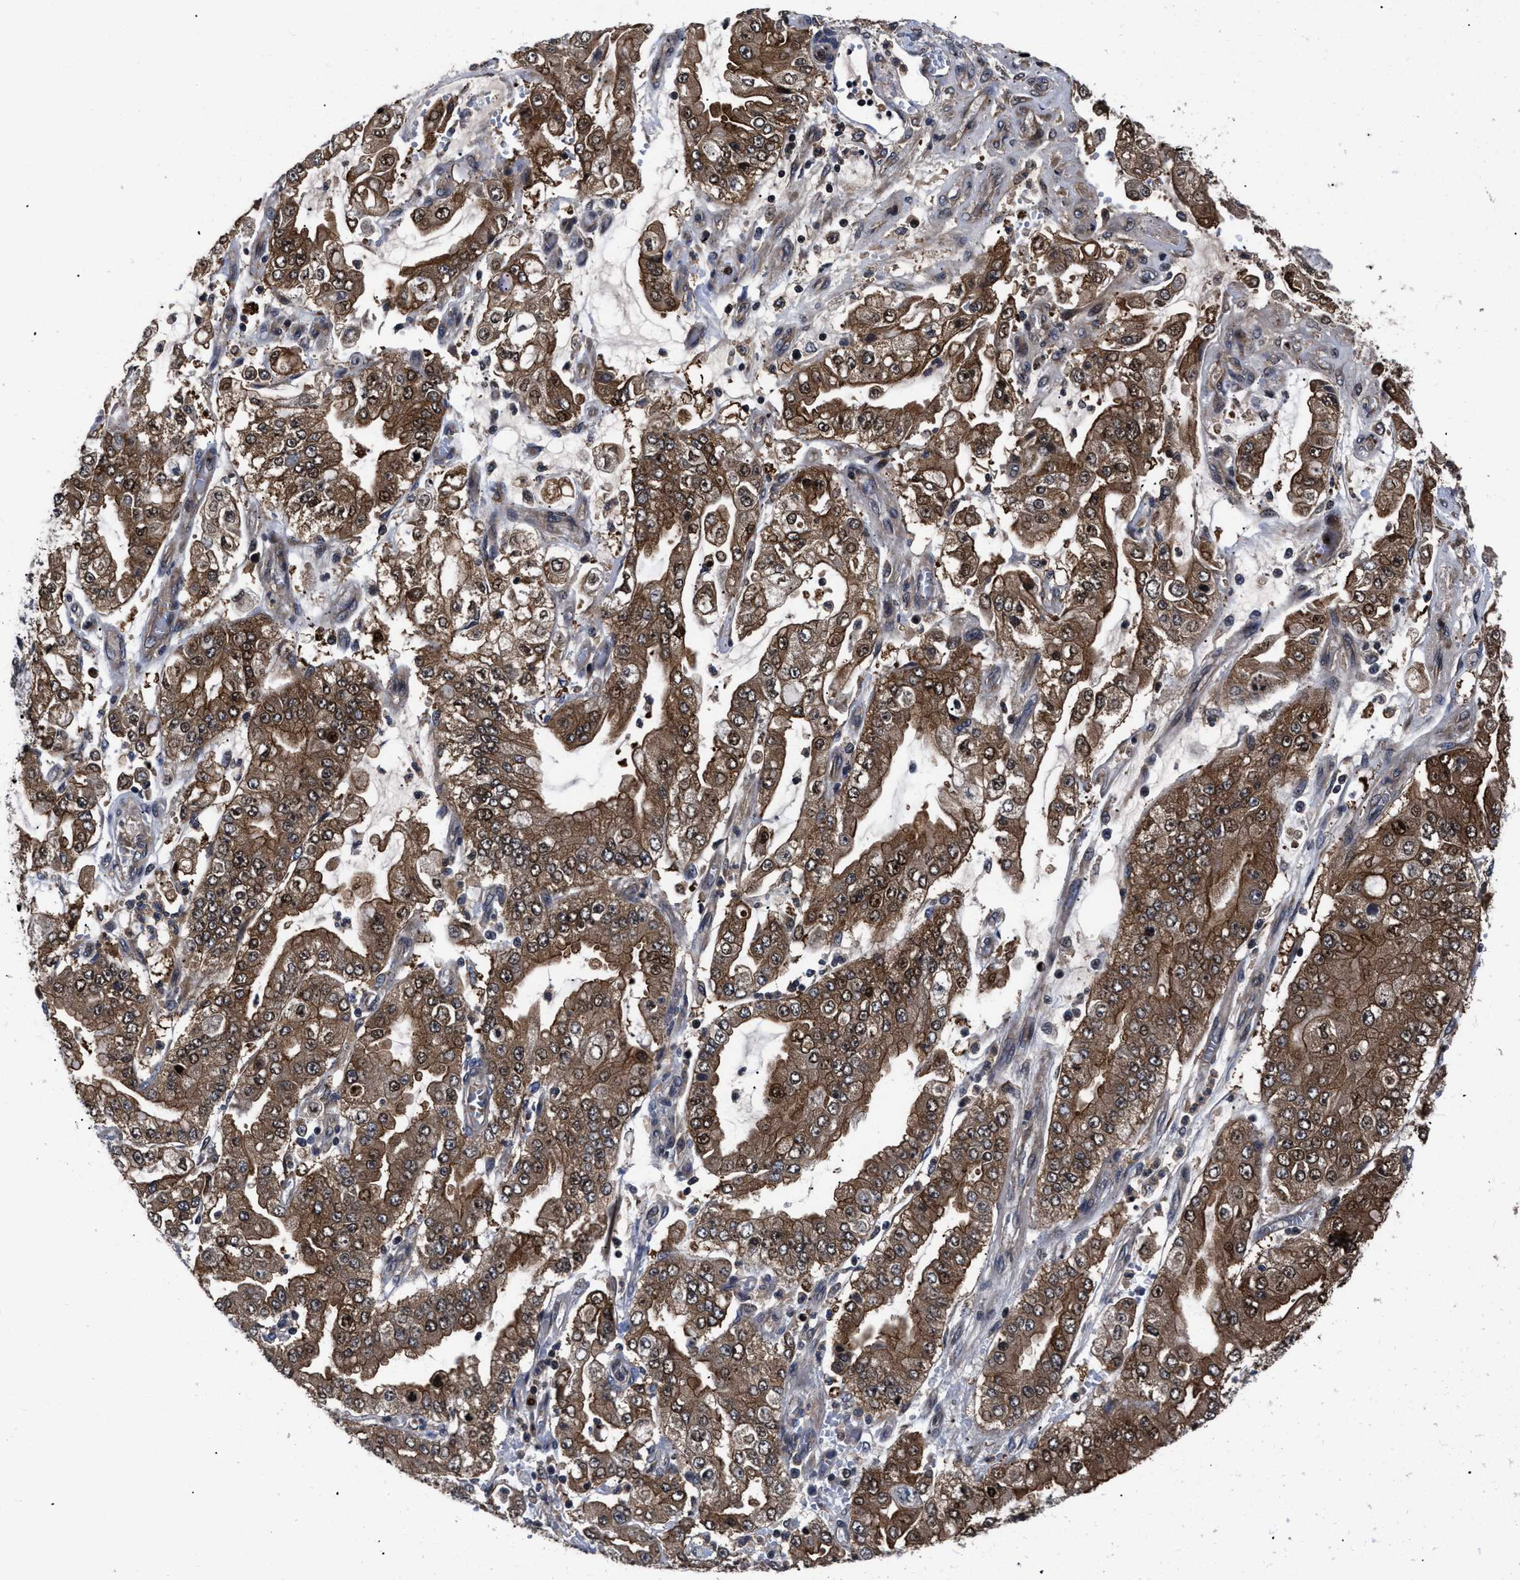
{"staining": {"intensity": "moderate", "quantity": ">75%", "location": "cytoplasmic/membranous,nuclear"}, "tissue": "stomach cancer", "cell_type": "Tumor cells", "image_type": "cancer", "snomed": [{"axis": "morphology", "description": "Adenocarcinoma, NOS"}, {"axis": "topography", "description": "Stomach"}], "caption": "This photomicrograph displays immunohistochemistry staining of human stomach cancer (adenocarcinoma), with medium moderate cytoplasmic/membranous and nuclear staining in about >75% of tumor cells.", "gene": "FAM200A", "patient": {"sex": "male", "age": 76}}